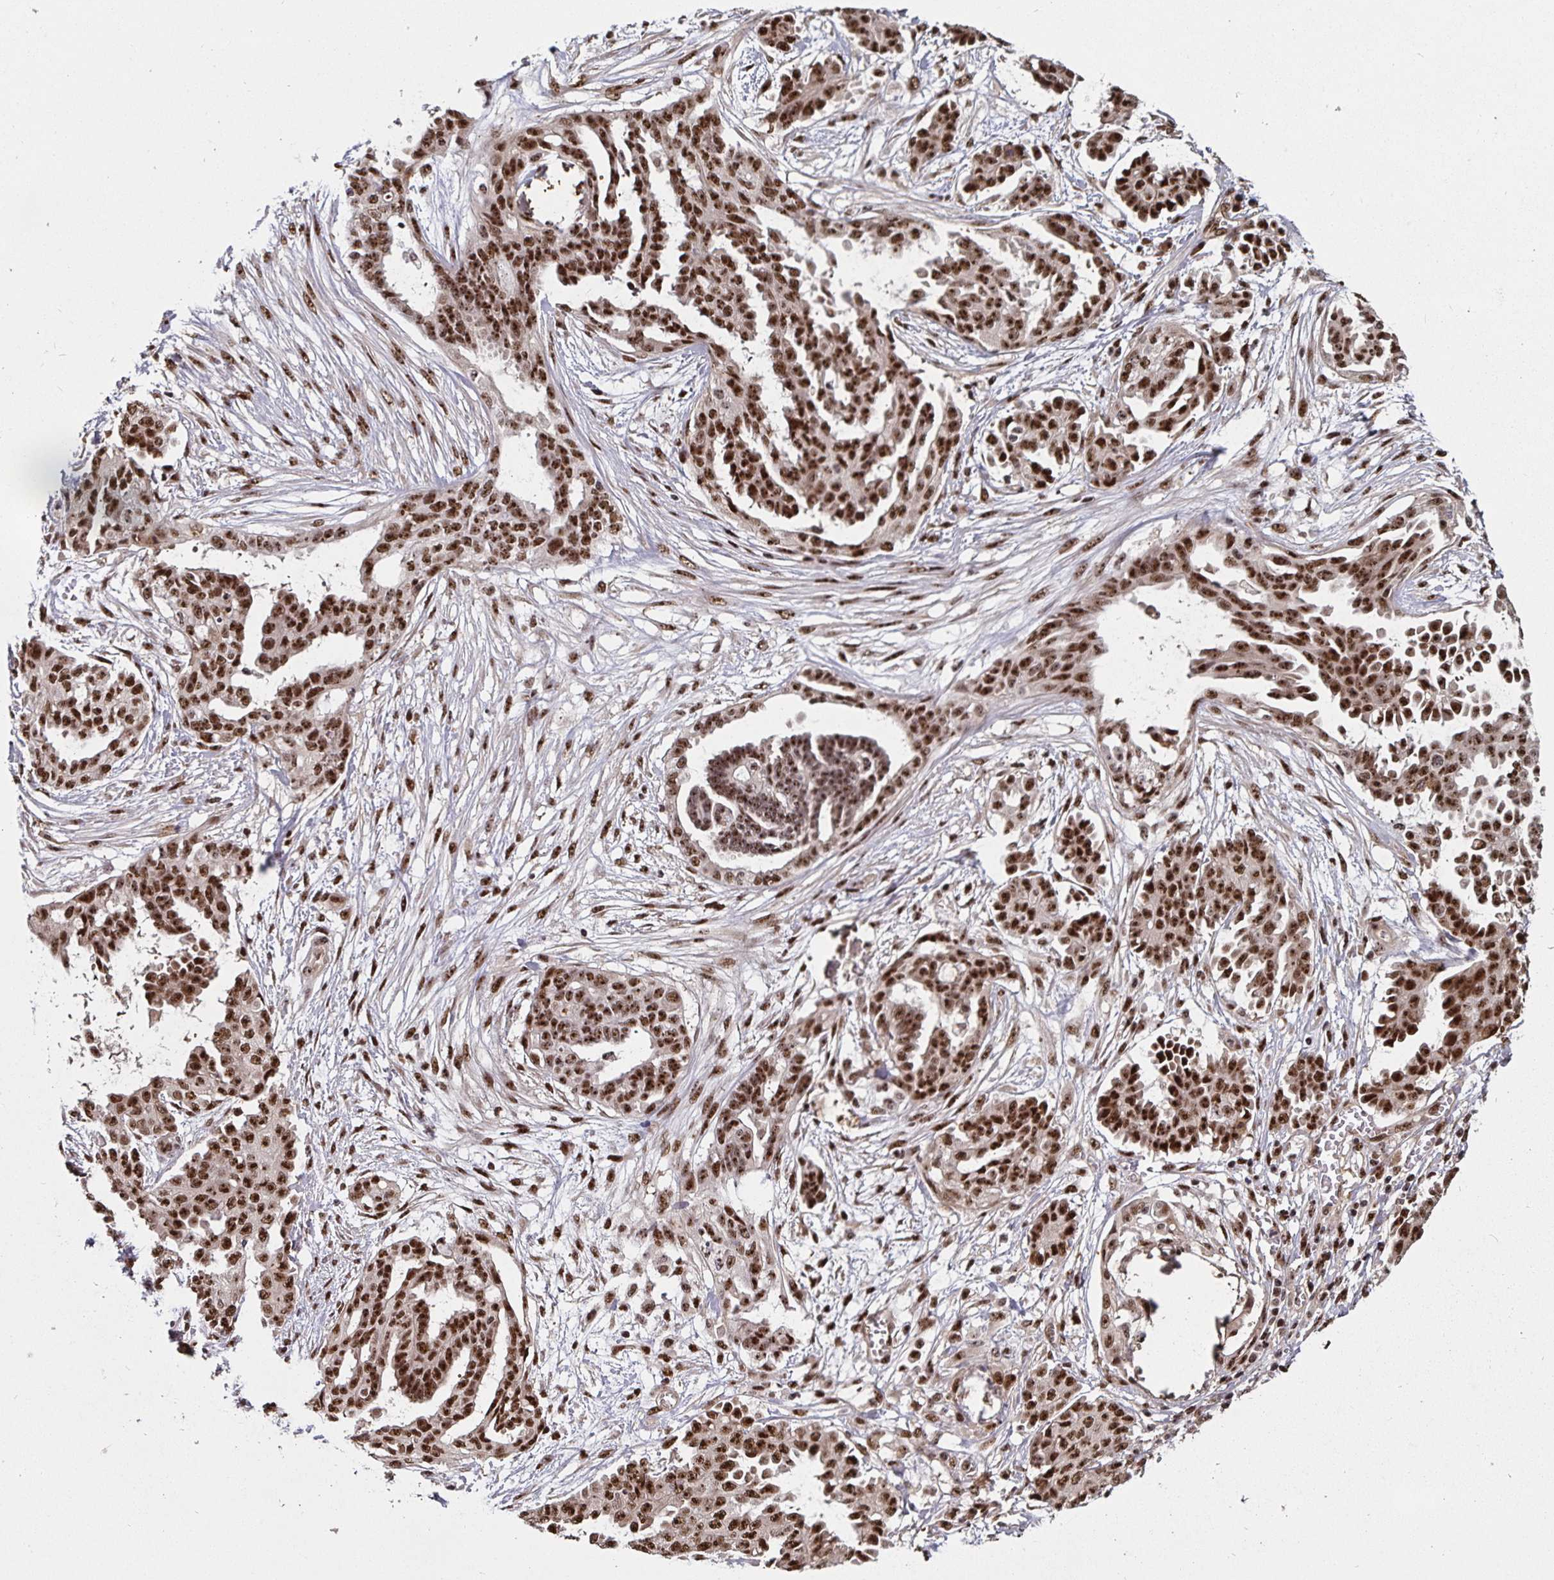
{"staining": {"intensity": "strong", "quantity": ">75%", "location": "nuclear"}, "tissue": "ovarian cancer", "cell_type": "Tumor cells", "image_type": "cancer", "snomed": [{"axis": "morphology", "description": "Cystadenocarcinoma, serous, NOS"}, {"axis": "topography", "description": "Ovary"}], "caption": "IHC image of human serous cystadenocarcinoma (ovarian) stained for a protein (brown), which displays high levels of strong nuclear staining in approximately >75% of tumor cells.", "gene": "LAS1L", "patient": {"sex": "female", "age": 71}}